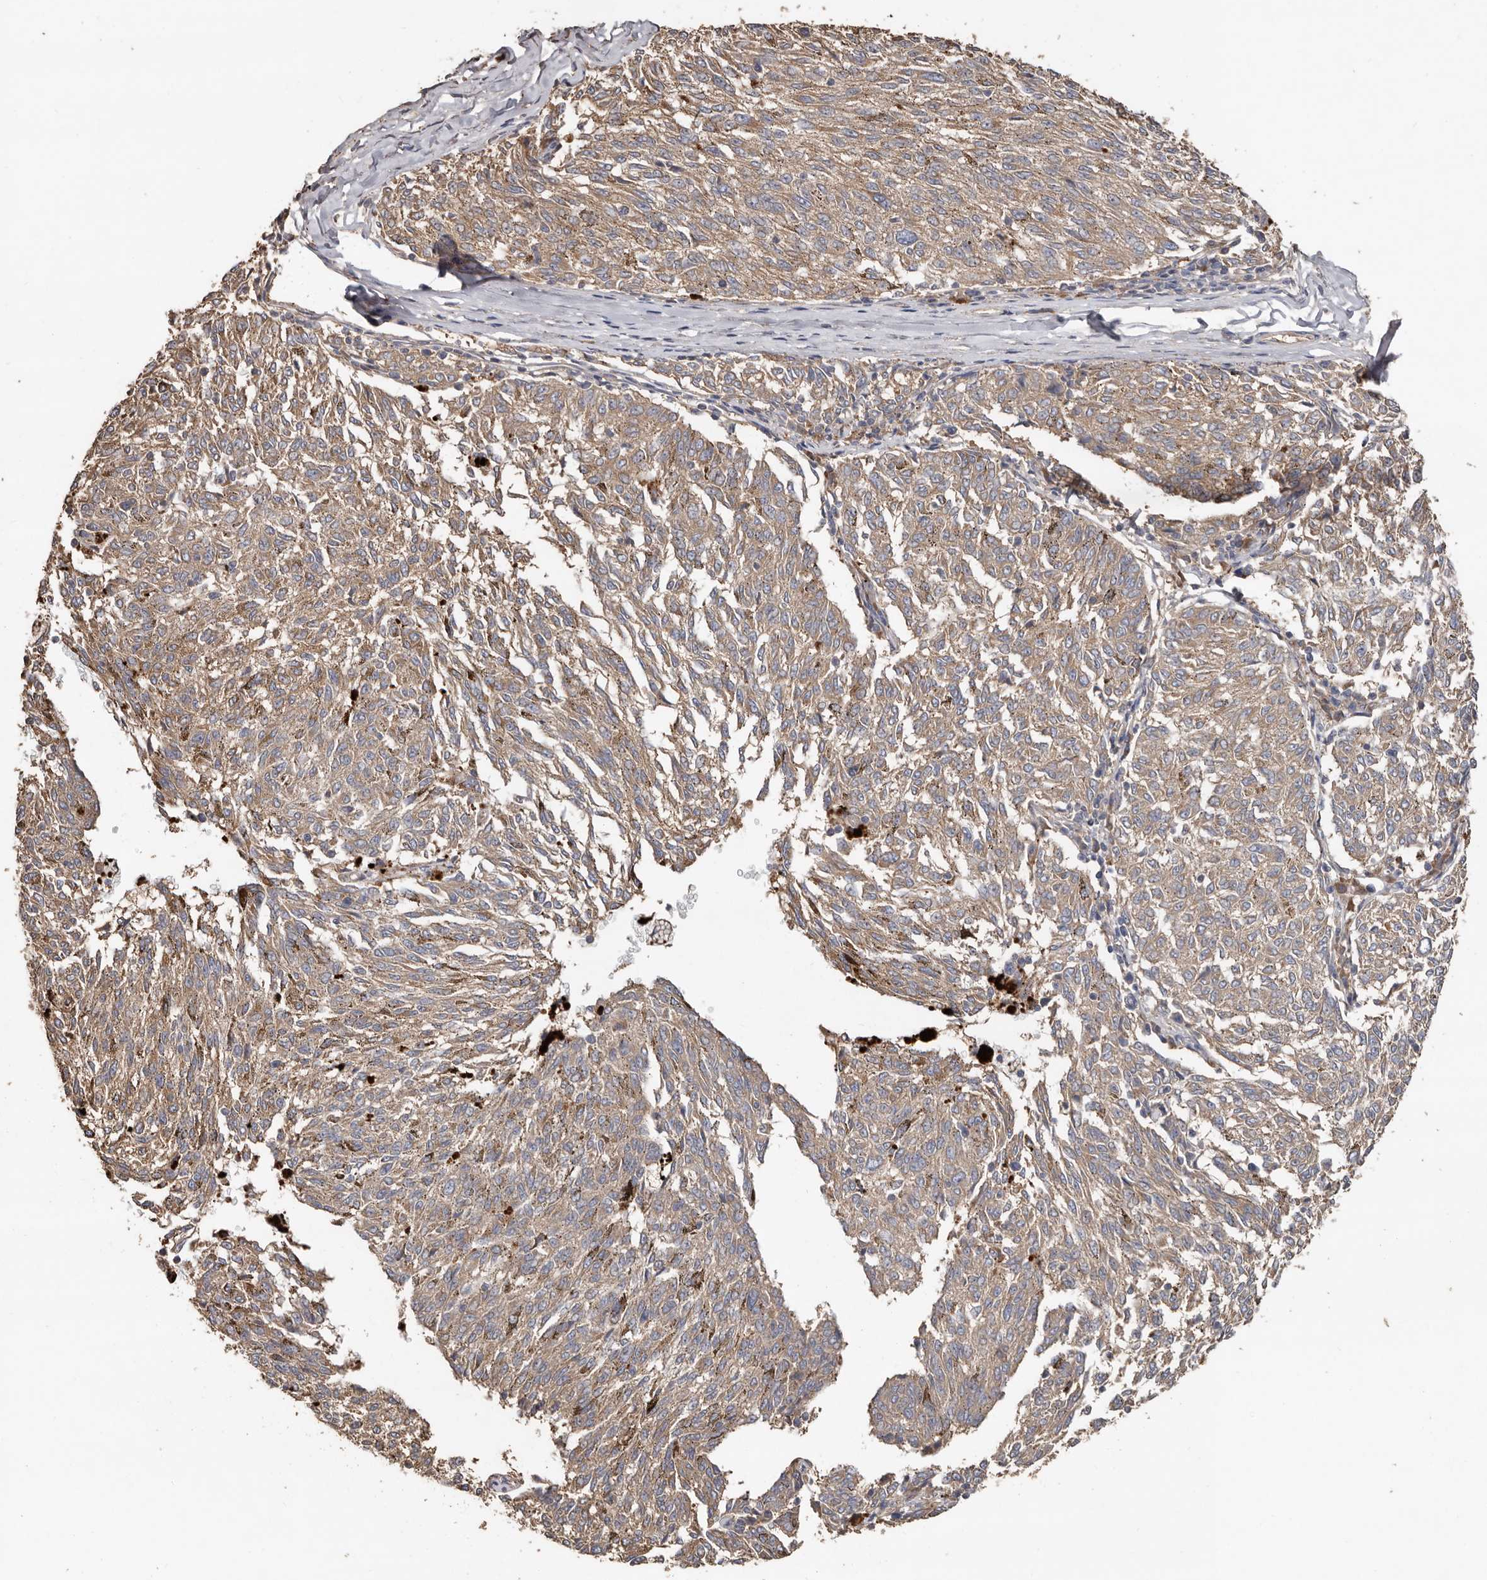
{"staining": {"intensity": "moderate", "quantity": ">75%", "location": "cytoplasmic/membranous"}, "tissue": "melanoma", "cell_type": "Tumor cells", "image_type": "cancer", "snomed": [{"axis": "morphology", "description": "Malignant melanoma, NOS"}, {"axis": "topography", "description": "Skin"}], "caption": "This is a photomicrograph of IHC staining of malignant melanoma, which shows moderate staining in the cytoplasmic/membranous of tumor cells.", "gene": "FLCN", "patient": {"sex": "female", "age": 72}}